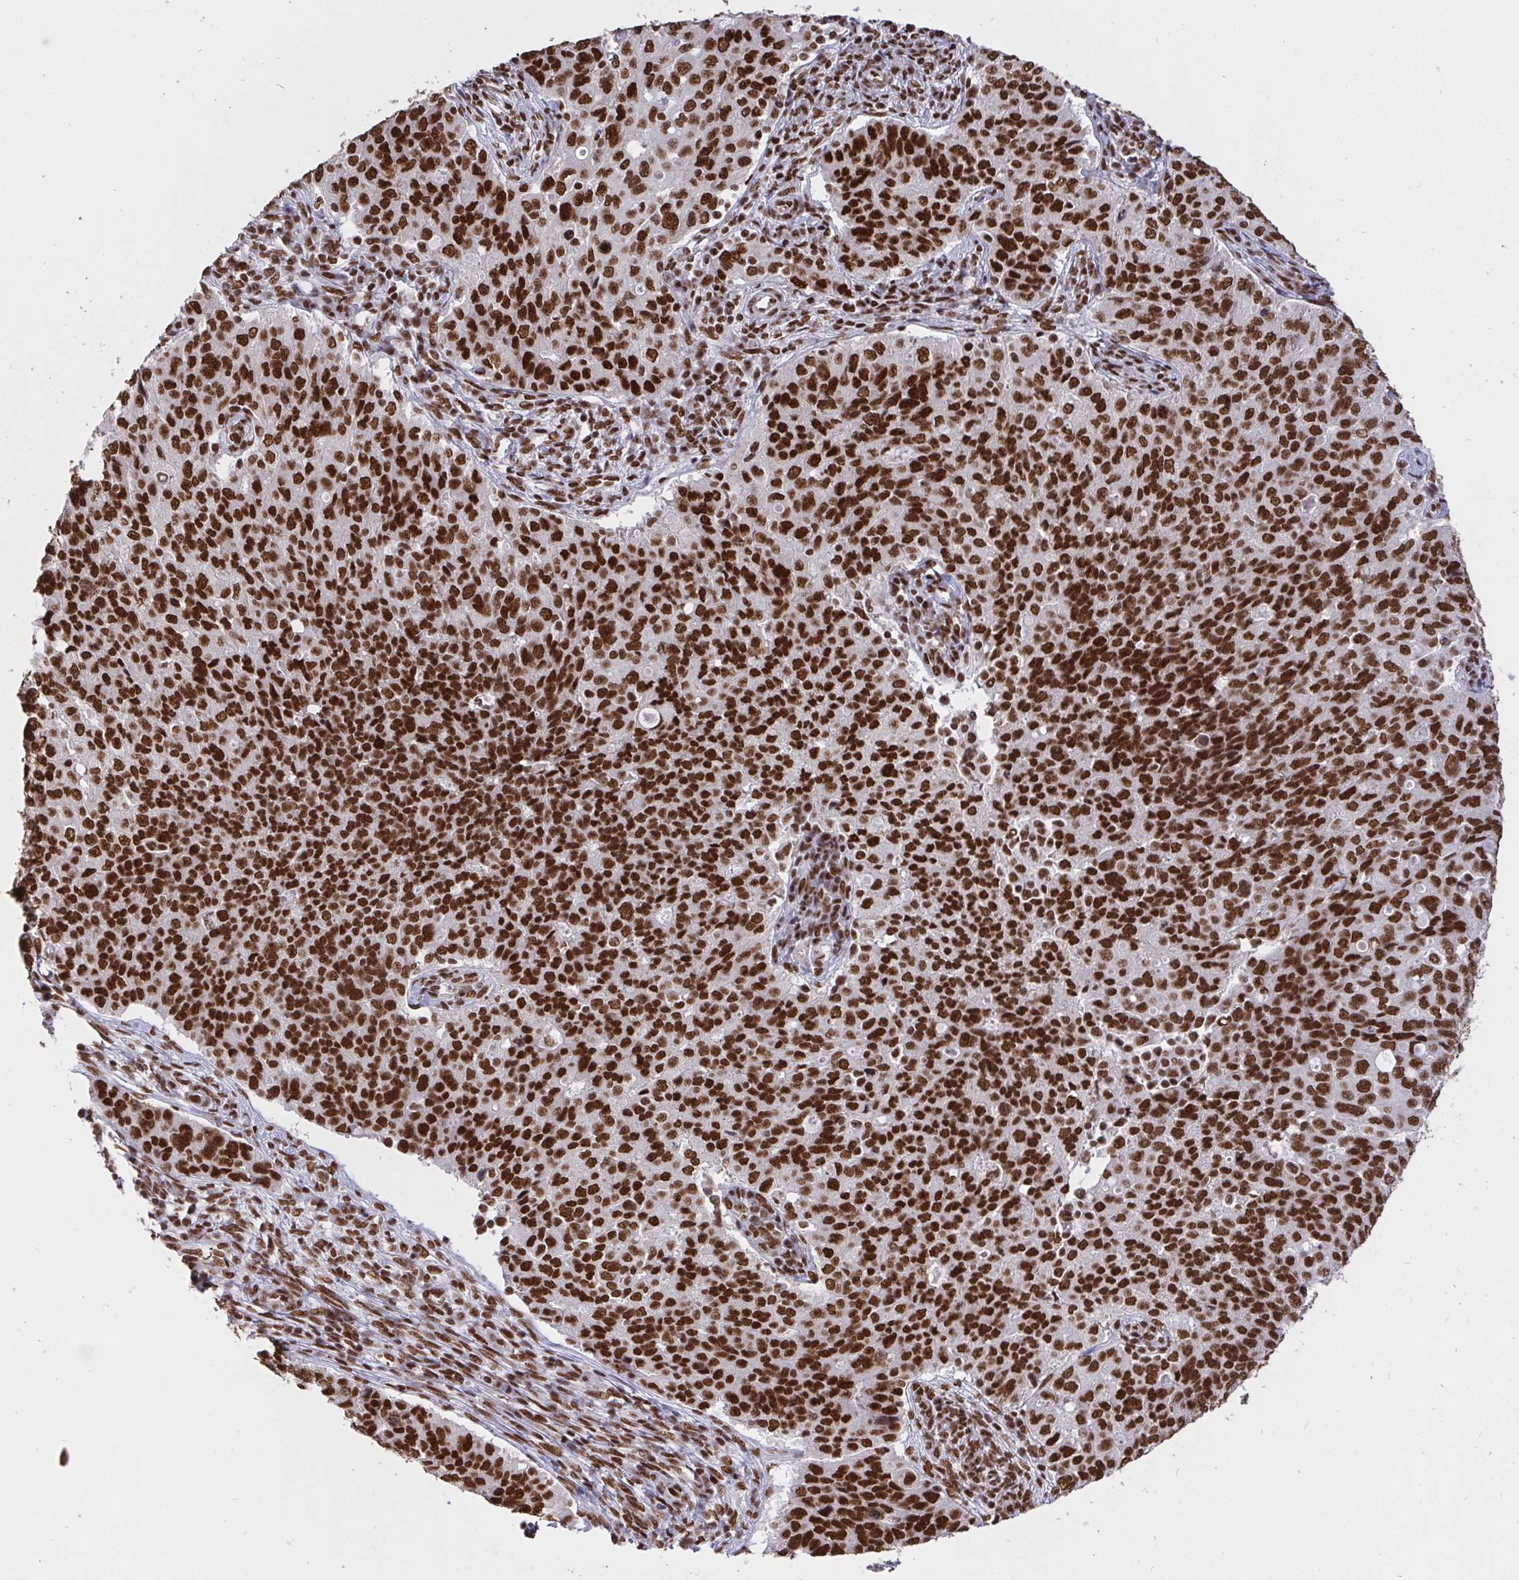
{"staining": {"intensity": "strong", "quantity": ">75%", "location": "nuclear"}, "tissue": "endometrial cancer", "cell_type": "Tumor cells", "image_type": "cancer", "snomed": [{"axis": "morphology", "description": "Adenocarcinoma, NOS"}, {"axis": "topography", "description": "Endometrium"}], "caption": "Brown immunohistochemical staining in endometrial cancer (adenocarcinoma) demonstrates strong nuclear expression in about >75% of tumor cells.", "gene": "HNRNPL", "patient": {"sex": "female", "age": 43}}